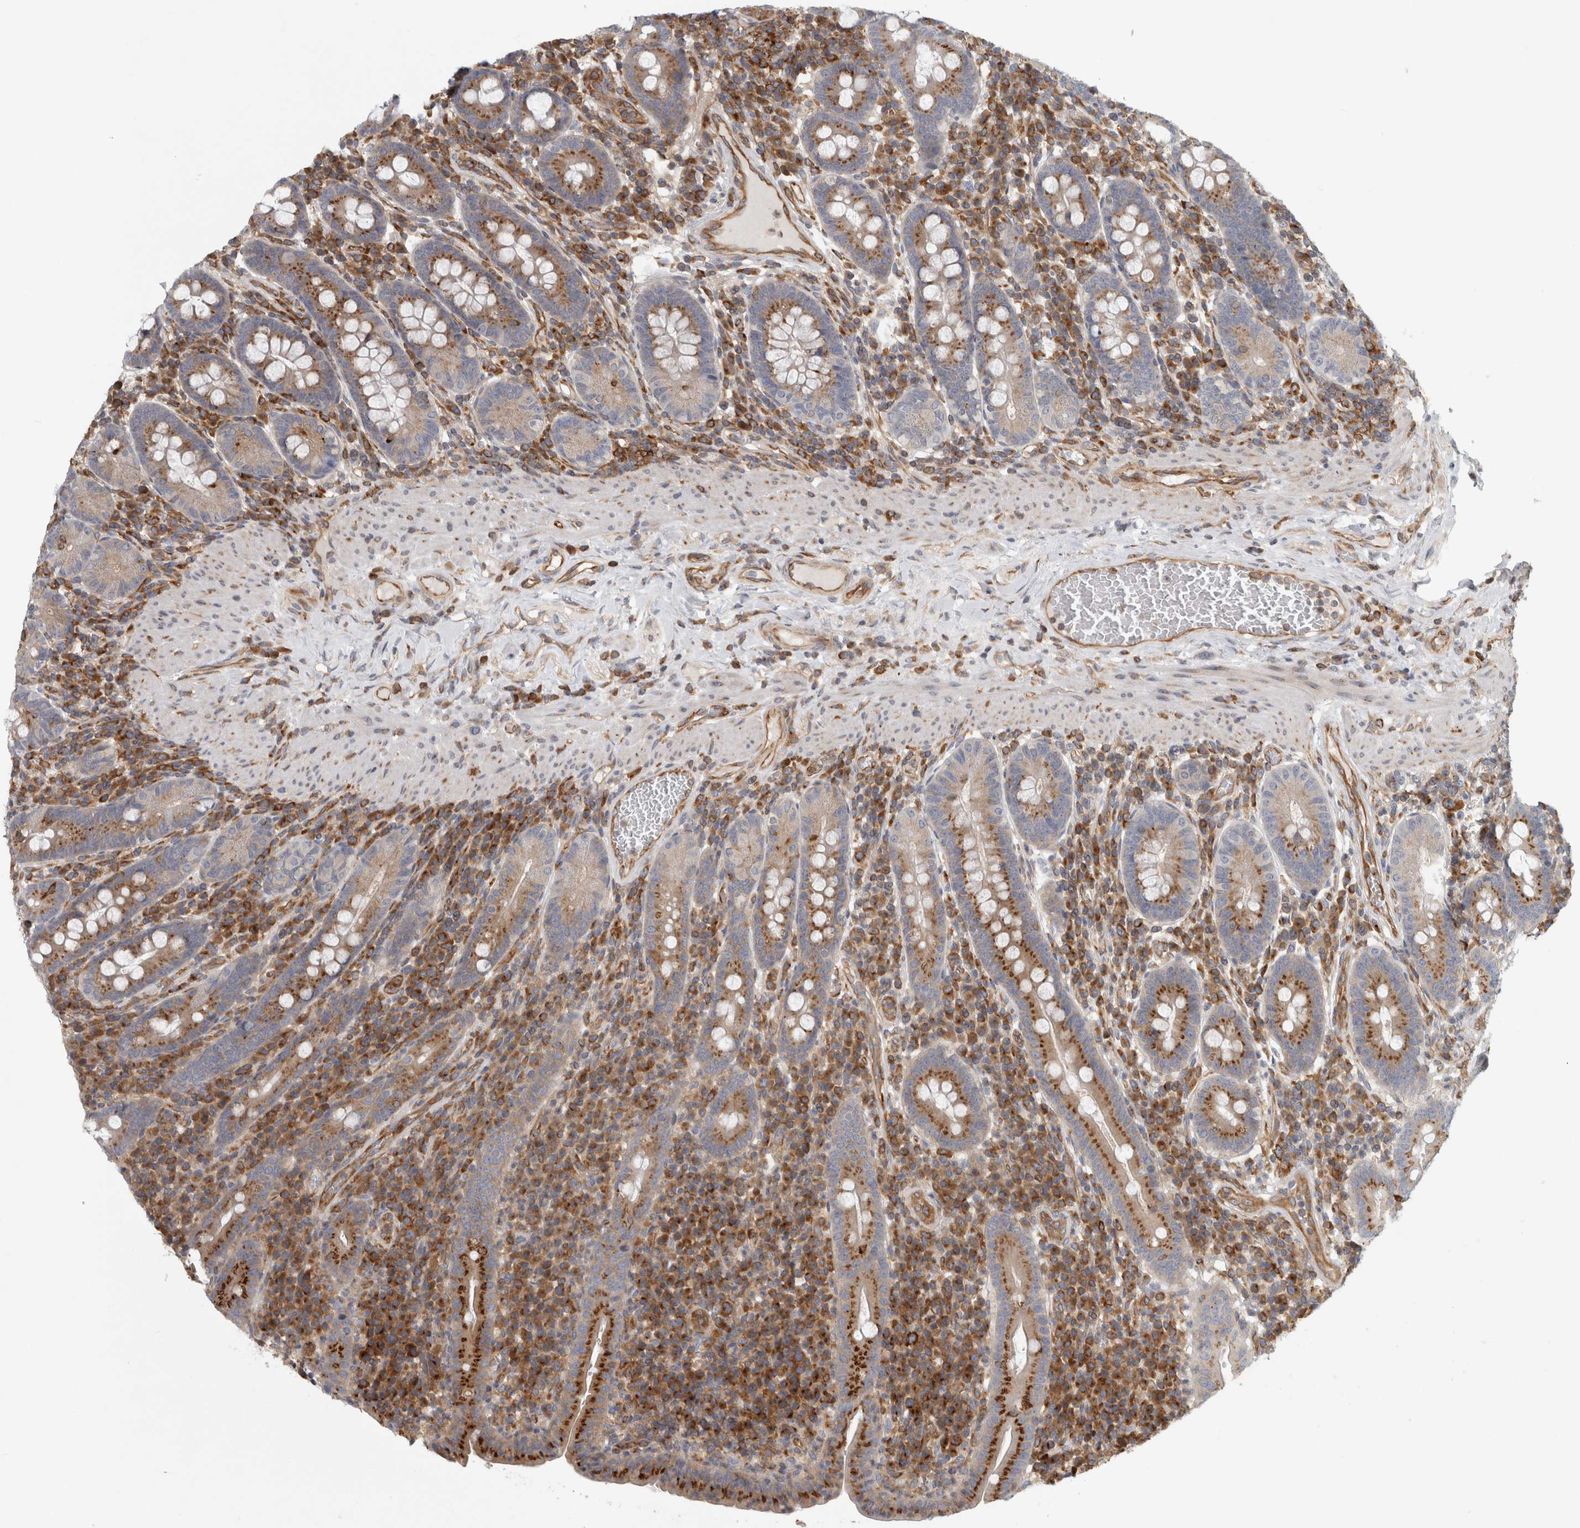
{"staining": {"intensity": "moderate", "quantity": ">75%", "location": "cytoplasmic/membranous"}, "tissue": "duodenum", "cell_type": "Glandular cells", "image_type": "normal", "snomed": [{"axis": "morphology", "description": "Normal tissue, NOS"}, {"axis": "morphology", "description": "Adenocarcinoma, NOS"}, {"axis": "topography", "description": "Pancreas"}, {"axis": "topography", "description": "Duodenum"}], "caption": "Unremarkable duodenum exhibits moderate cytoplasmic/membranous staining in about >75% of glandular cells (DAB (3,3'-diaminobenzidine) = brown stain, brightfield microscopy at high magnification)..", "gene": "PEX6", "patient": {"sex": "male", "age": 50}}